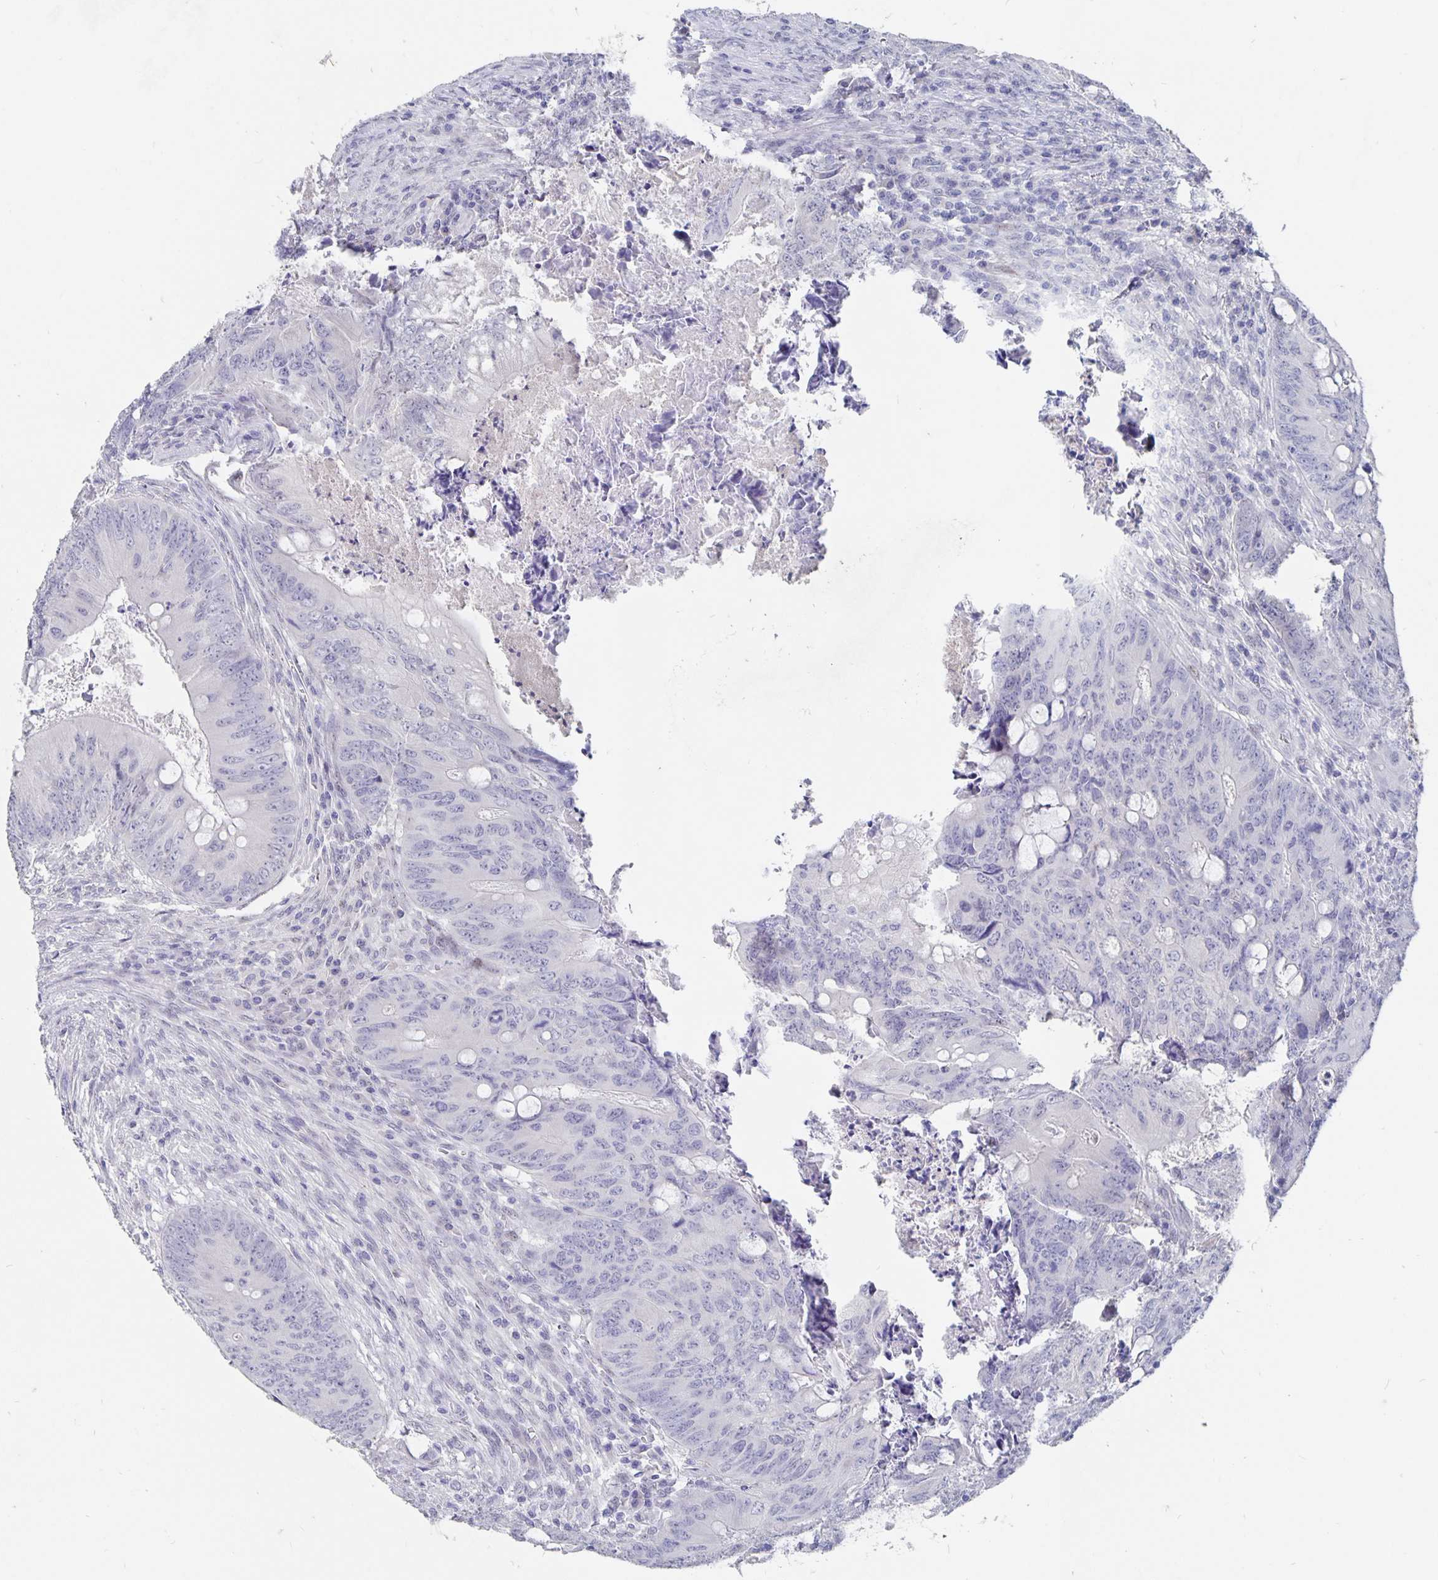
{"staining": {"intensity": "negative", "quantity": "none", "location": "none"}, "tissue": "colorectal cancer", "cell_type": "Tumor cells", "image_type": "cancer", "snomed": [{"axis": "morphology", "description": "Adenocarcinoma, NOS"}, {"axis": "topography", "description": "Colon"}], "caption": "DAB (3,3'-diaminobenzidine) immunohistochemical staining of adenocarcinoma (colorectal) shows no significant expression in tumor cells.", "gene": "SMOC1", "patient": {"sex": "female", "age": 74}}